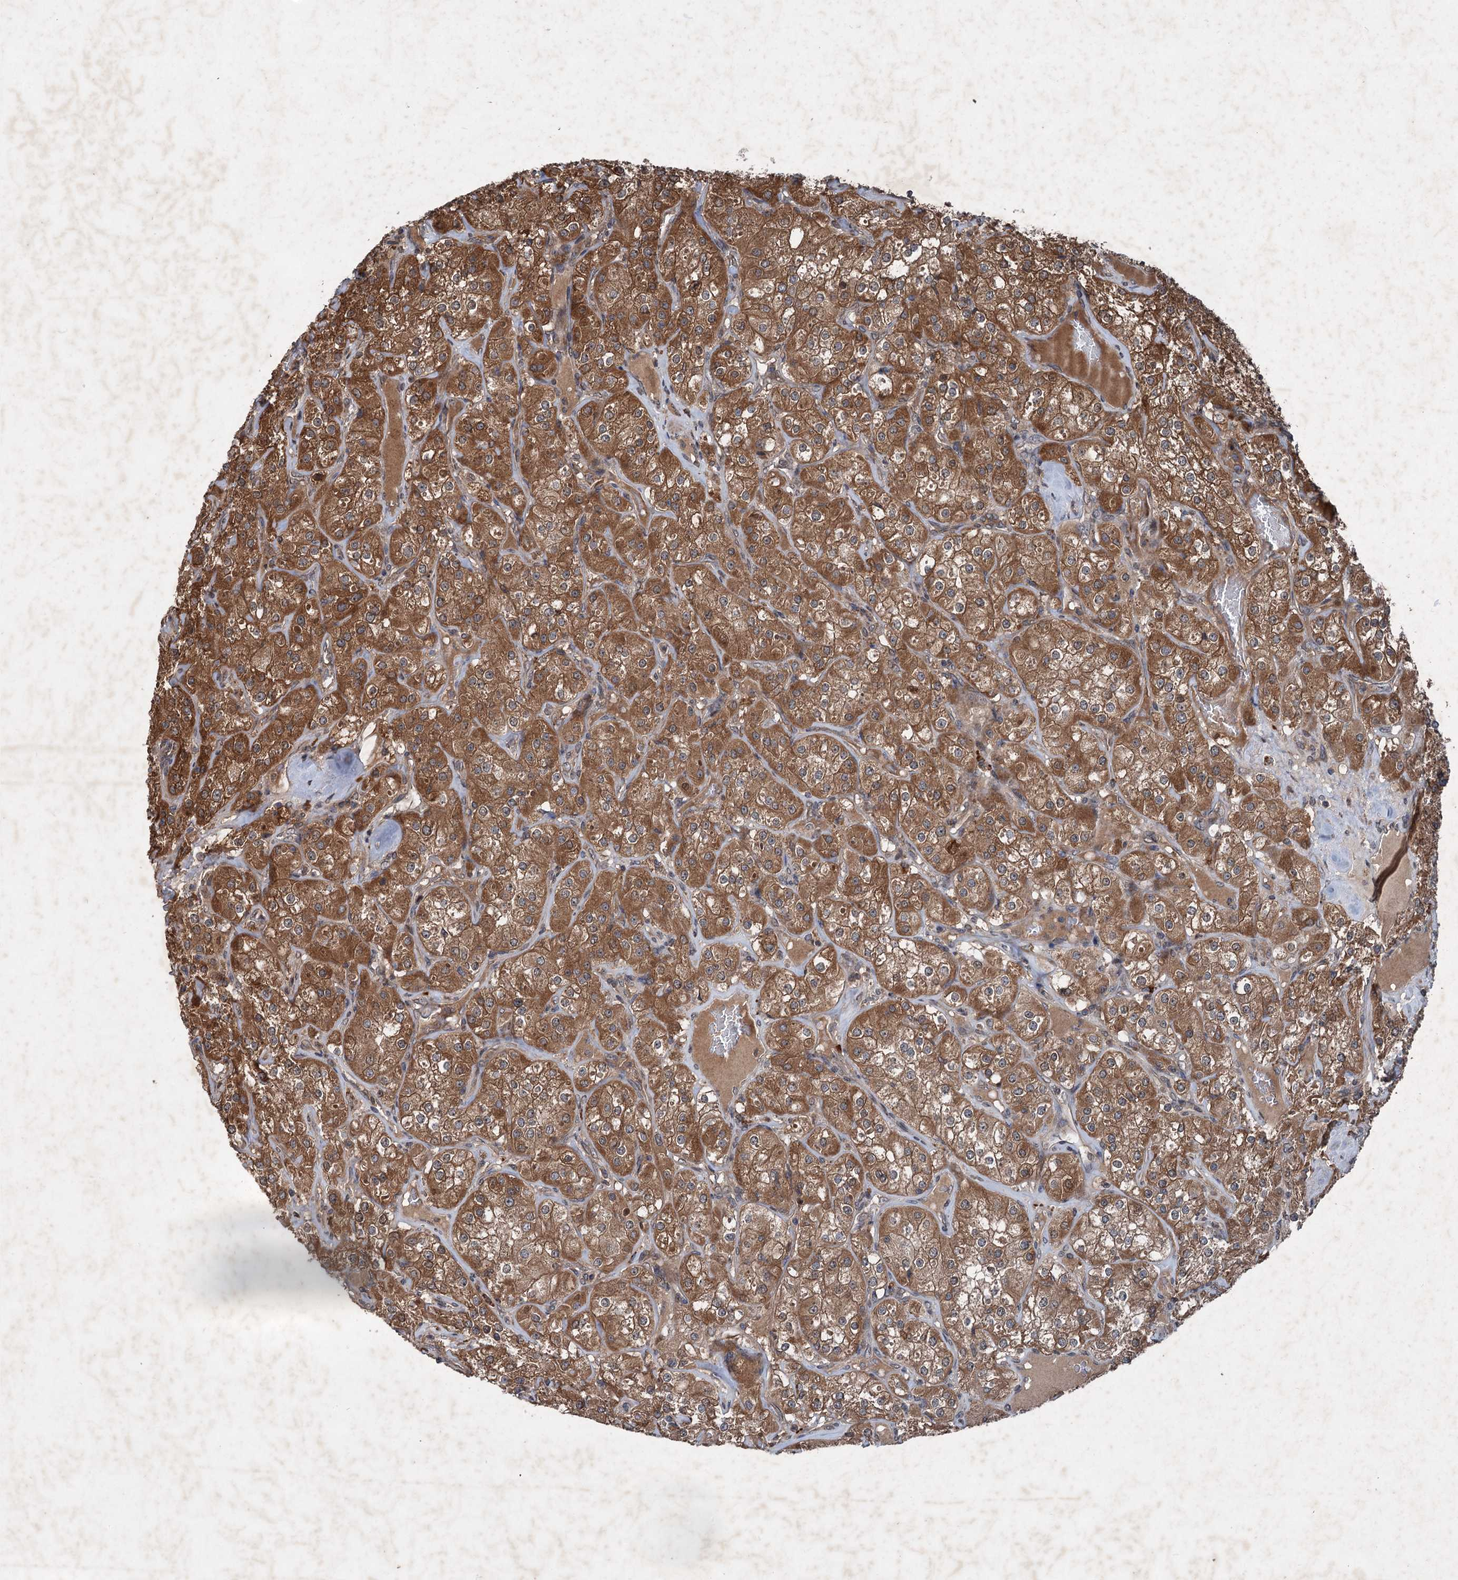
{"staining": {"intensity": "moderate", "quantity": ">75%", "location": "cytoplasmic/membranous"}, "tissue": "renal cancer", "cell_type": "Tumor cells", "image_type": "cancer", "snomed": [{"axis": "morphology", "description": "Adenocarcinoma, NOS"}, {"axis": "topography", "description": "Kidney"}], "caption": "High-power microscopy captured an IHC histopathology image of renal cancer, revealing moderate cytoplasmic/membranous staining in approximately >75% of tumor cells. (DAB IHC, brown staining for protein, blue staining for nuclei).", "gene": "ALAS1", "patient": {"sex": "male", "age": 77}}